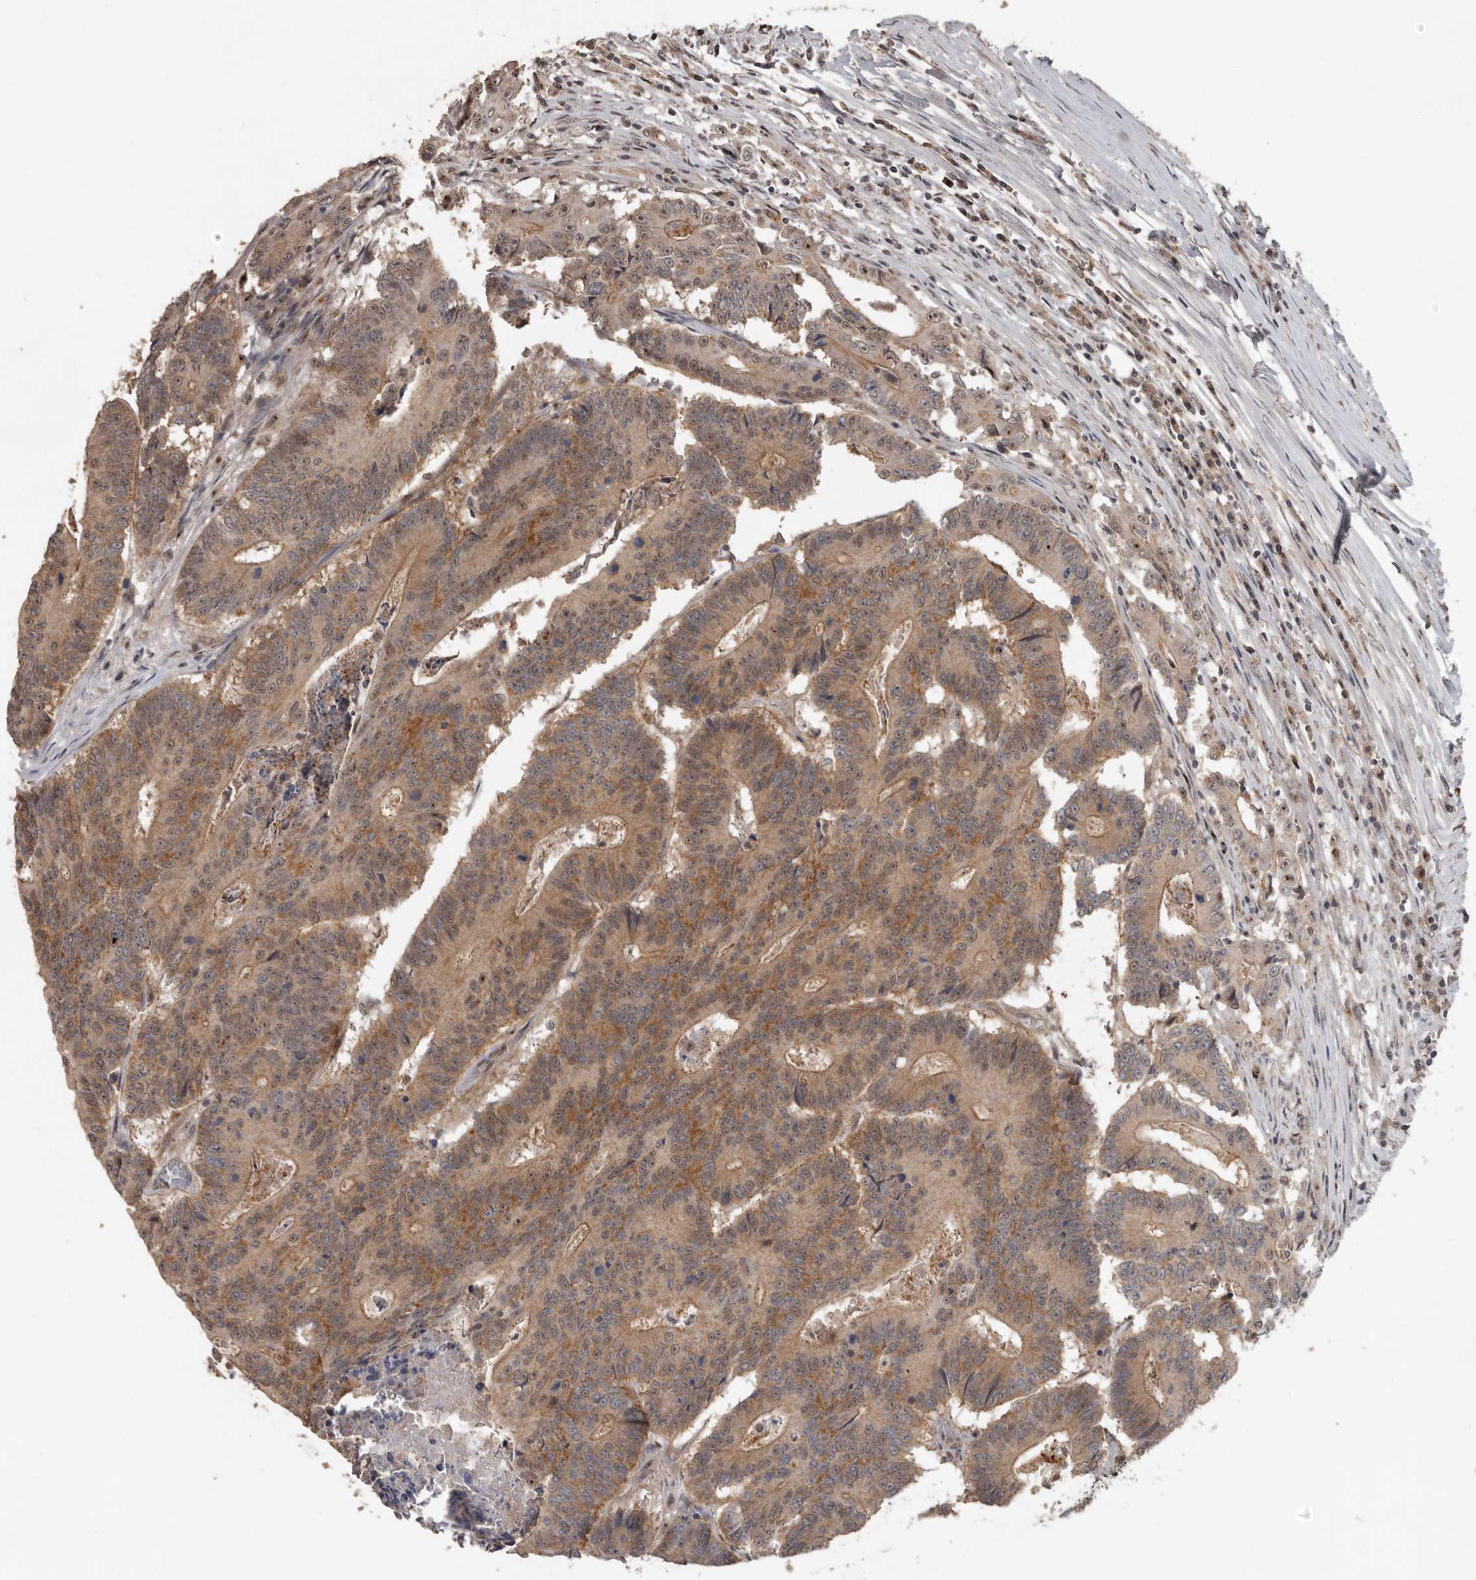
{"staining": {"intensity": "moderate", "quantity": "25%-75%", "location": "cytoplasmic/membranous"}, "tissue": "colorectal cancer", "cell_type": "Tumor cells", "image_type": "cancer", "snomed": [{"axis": "morphology", "description": "Adenocarcinoma, NOS"}, {"axis": "topography", "description": "Colon"}], "caption": "Colorectal cancer (adenocarcinoma) stained with a brown dye exhibits moderate cytoplasmic/membranous positive positivity in approximately 25%-75% of tumor cells.", "gene": "CEP350", "patient": {"sex": "male", "age": 83}}